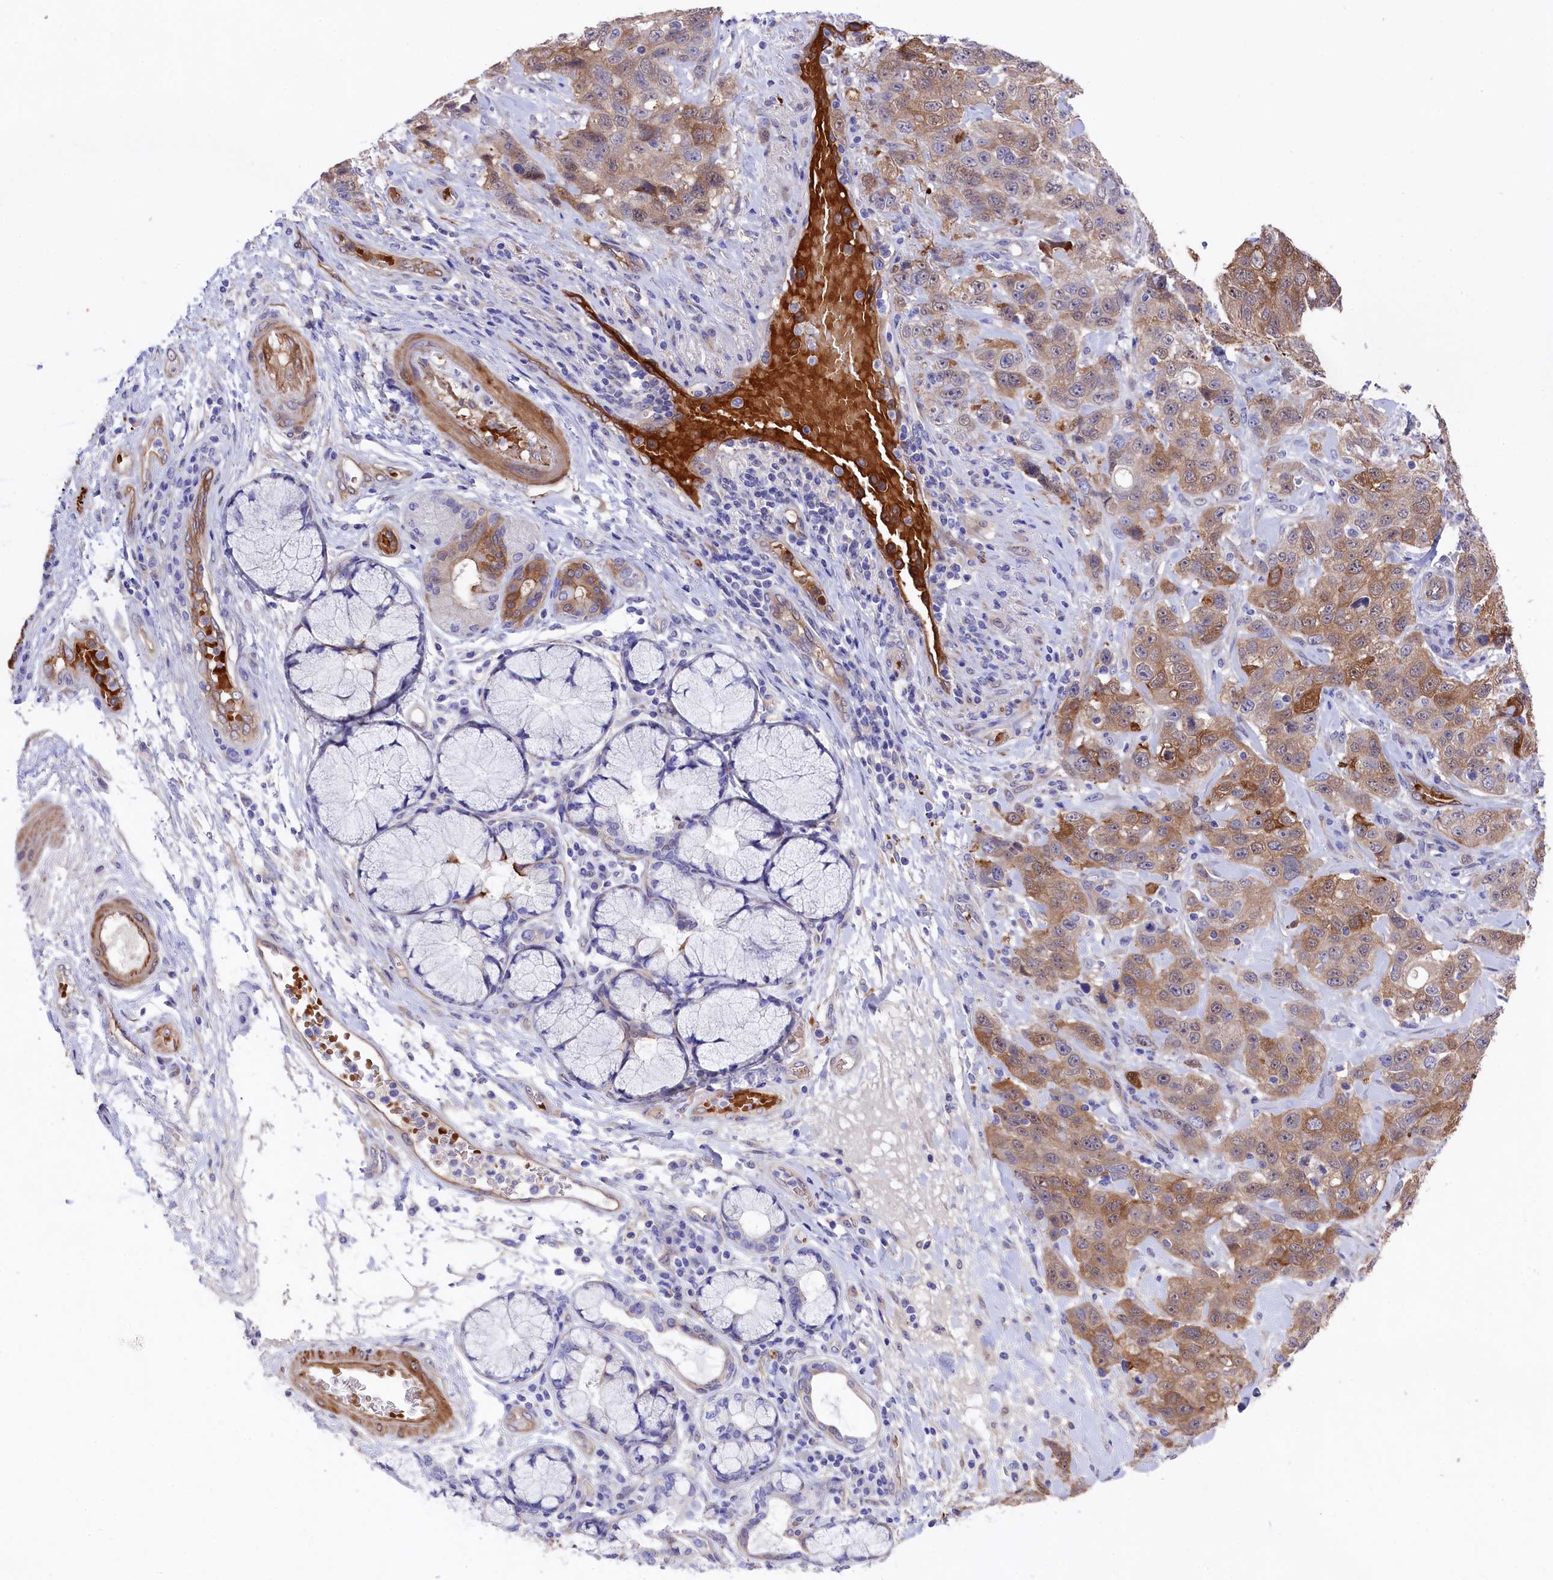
{"staining": {"intensity": "moderate", "quantity": ">75%", "location": "cytoplasmic/membranous"}, "tissue": "stomach cancer", "cell_type": "Tumor cells", "image_type": "cancer", "snomed": [{"axis": "morphology", "description": "Adenocarcinoma, NOS"}, {"axis": "topography", "description": "Stomach"}], "caption": "Brown immunohistochemical staining in stomach adenocarcinoma reveals moderate cytoplasmic/membranous positivity in approximately >75% of tumor cells.", "gene": "LHFPL4", "patient": {"sex": "male", "age": 48}}